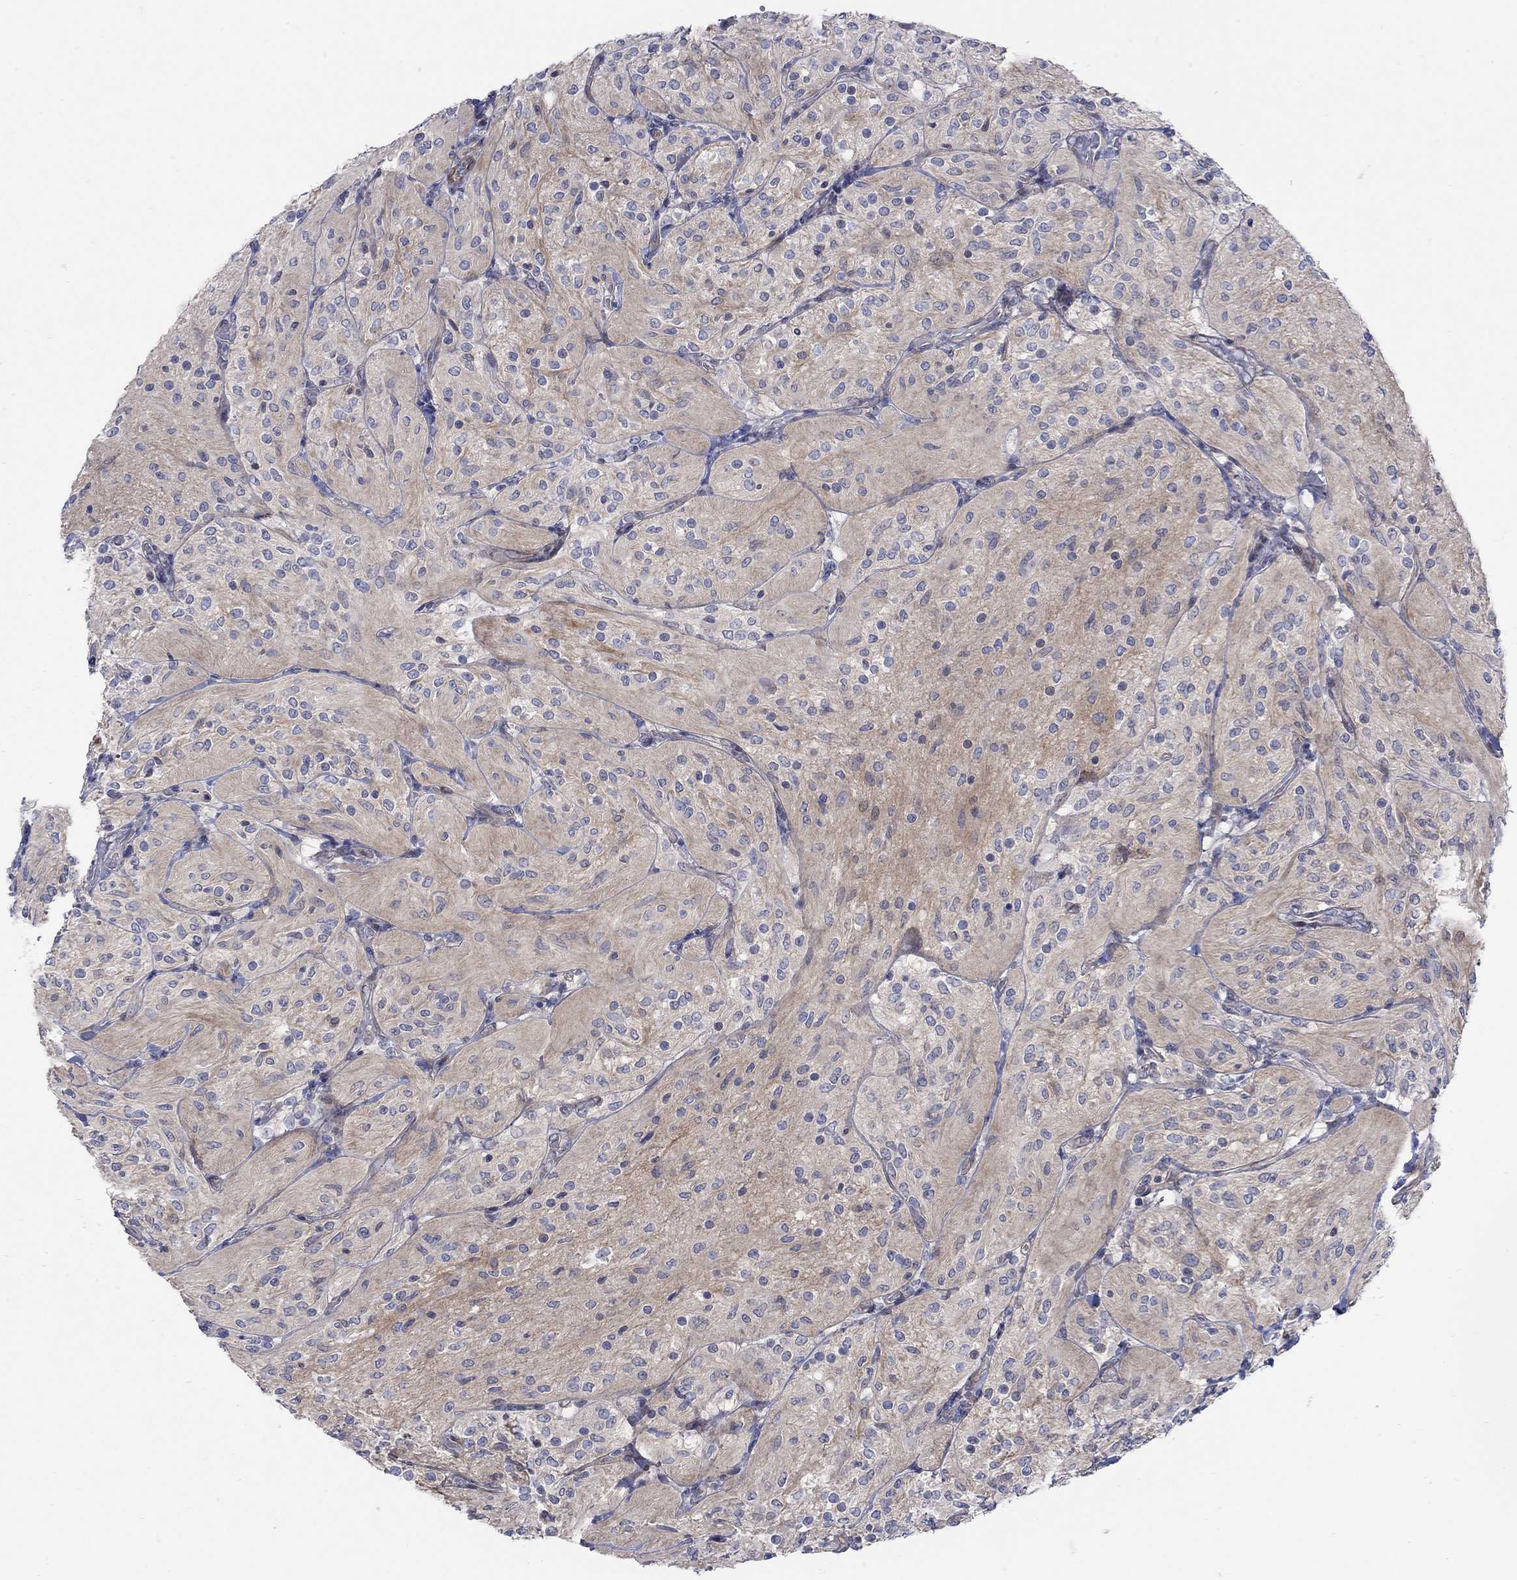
{"staining": {"intensity": "negative", "quantity": "none", "location": "none"}, "tissue": "glioma", "cell_type": "Tumor cells", "image_type": "cancer", "snomed": [{"axis": "morphology", "description": "Glioma, malignant, Low grade"}, {"axis": "topography", "description": "Brain"}], "caption": "Glioma was stained to show a protein in brown. There is no significant positivity in tumor cells. (Stains: DAB immunohistochemistry with hematoxylin counter stain, Microscopy: brightfield microscopy at high magnification).", "gene": "SCN7A", "patient": {"sex": "male", "age": 3}}